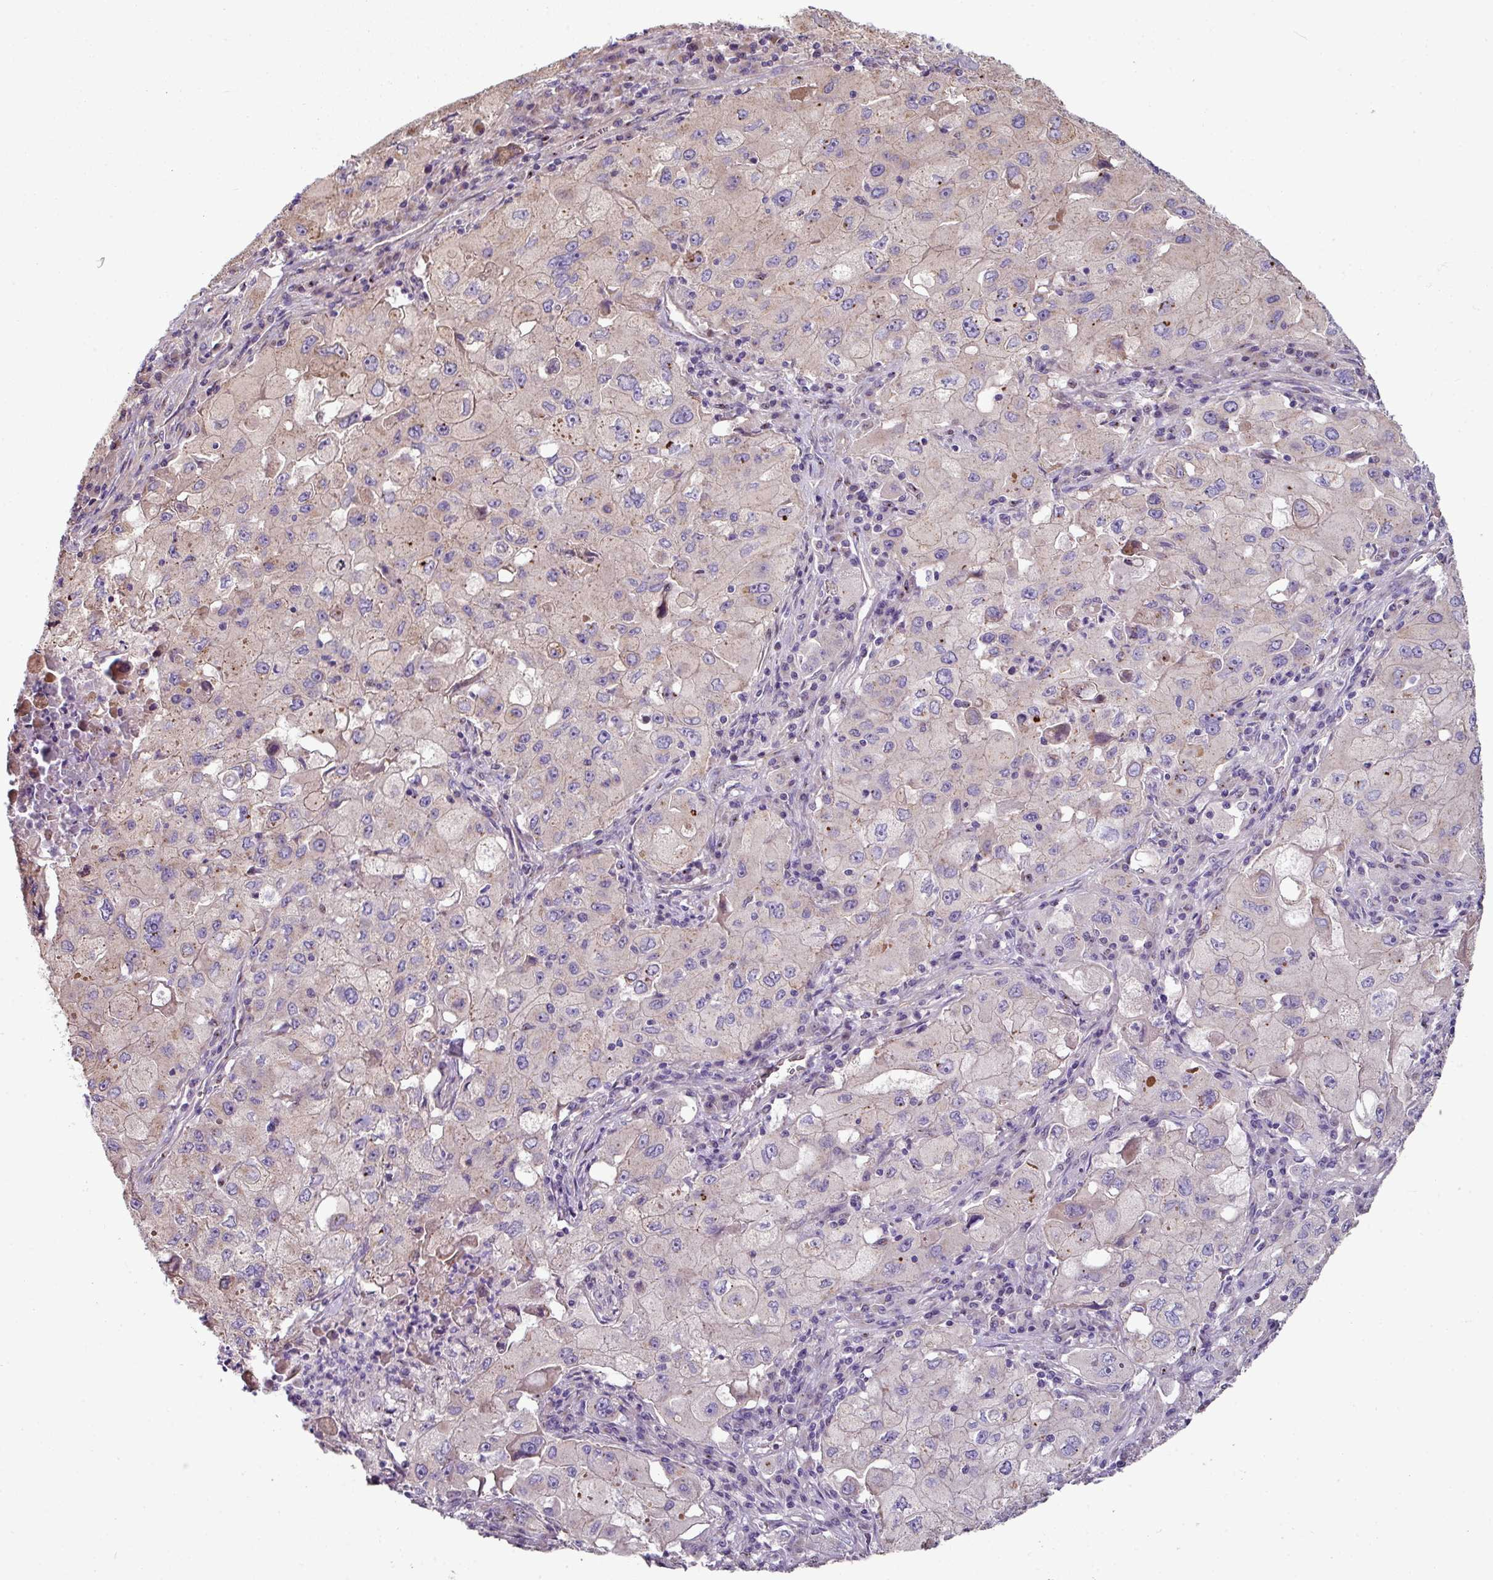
{"staining": {"intensity": "weak", "quantity": "25%-75%", "location": "cytoplasmic/membranous"}, "tissue": "lung cancer", "cell_type": "Tumor cells", "image_type": "cancer", "snomed": [{"axis": "morphology", "description": "Squamous cell carcinoma, NOS"}, {"axis": "topography", "description": "Lung"}], "caption": "Squamous cell carcinoma (lung) stained for a protein reveals weak cytoplasmic/membranous positivity in tumor cells.", "gene": "LRRC9", "patient": {"sex": "male", "age": 63}}